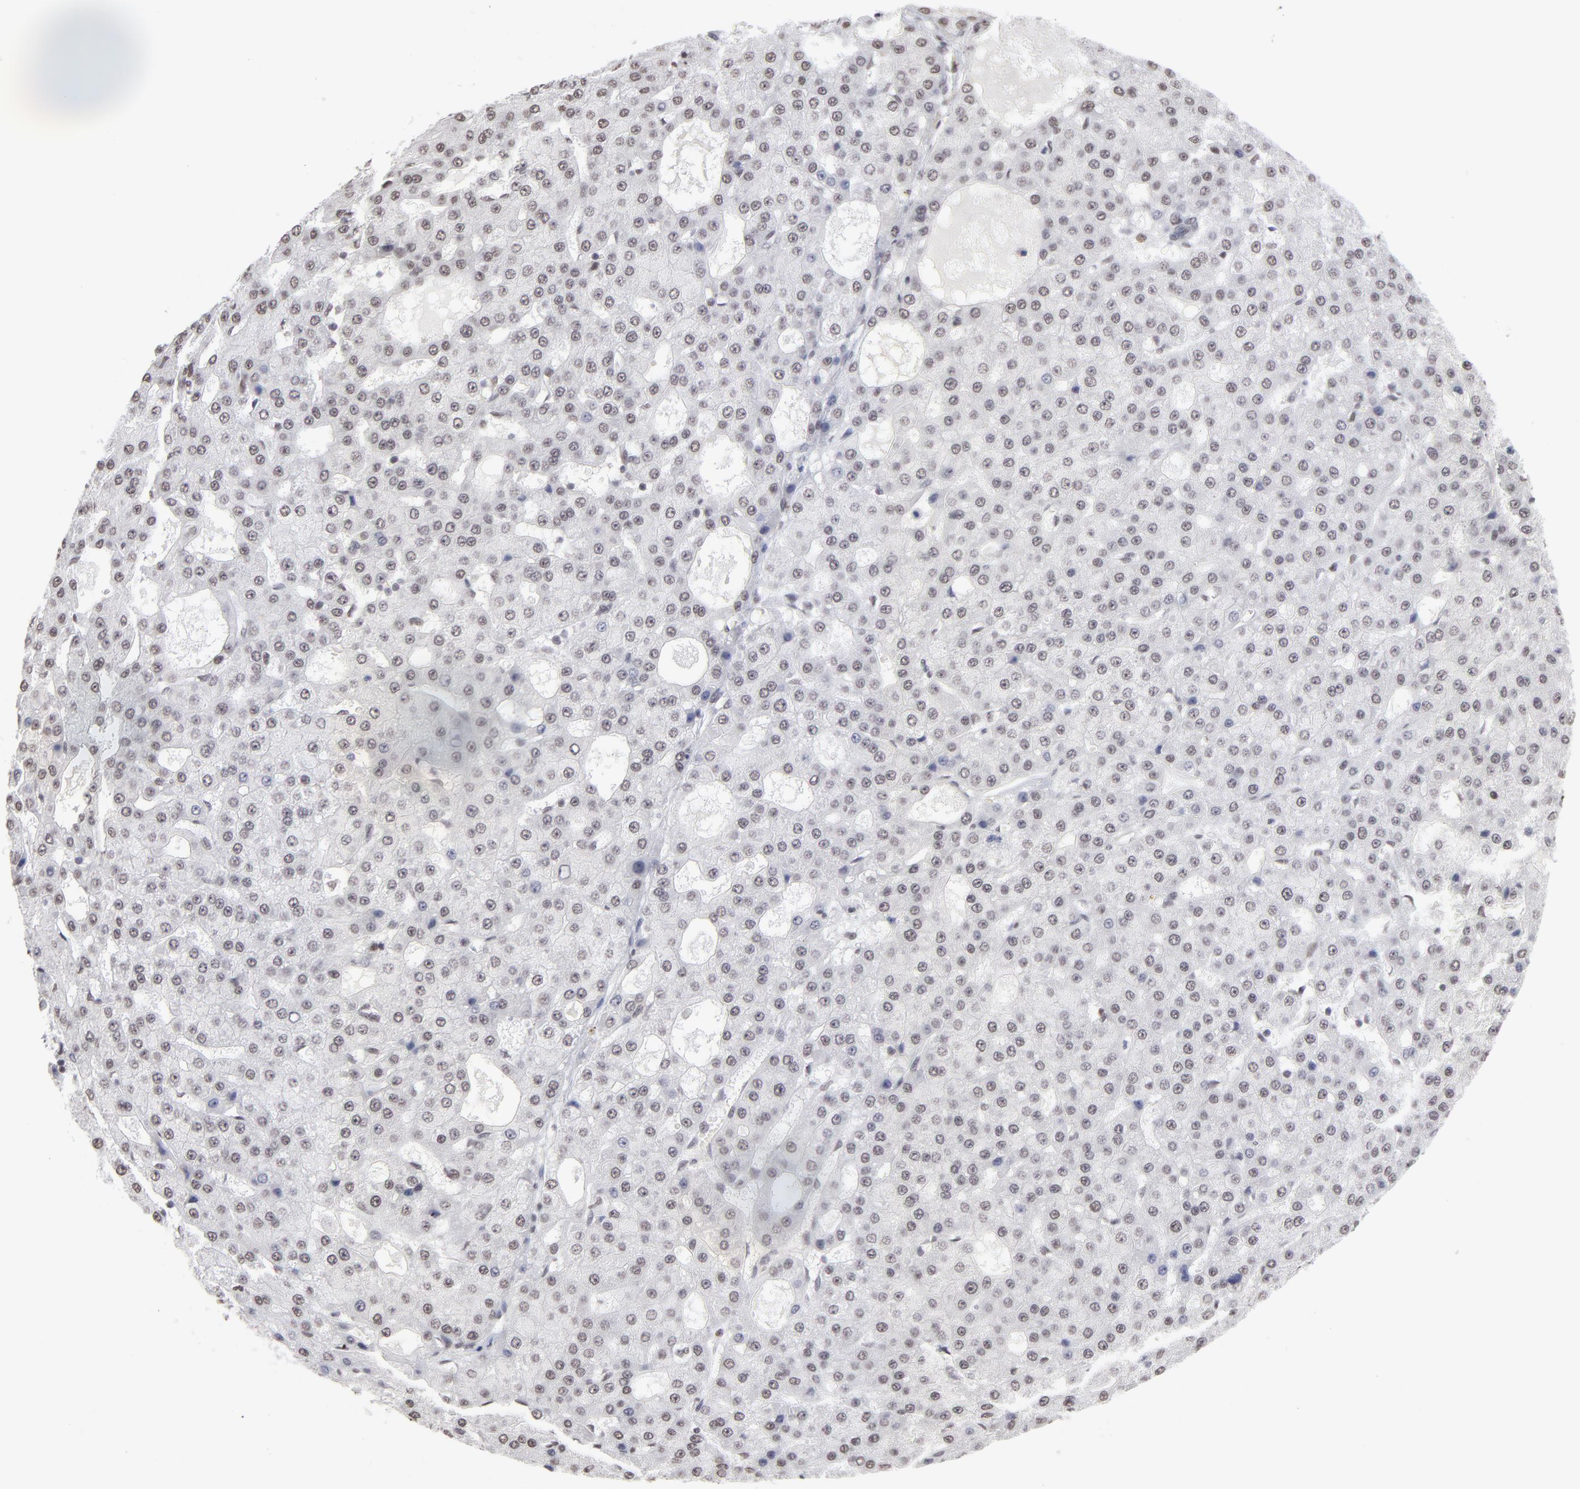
{"staining": {"intensity": "weak", "quantity": "25%-75%", "location": "nuclear"}, "tissue": "liver cancer", "cell_type": "Tumor cells", "image_type": "cancer", "snomed": [{"axis": "morphology", "description": "Carcinoma, Hepatocellular, NOS"}, {"axis": "topography", "description": "Liver"}], "caption": "Immunohistochemical staining of human hepatocellular carcinoma (liver) displays low levels of weak nuclear protein staining in about 25%-75% of tumor cells.", "gene": "ZNF3", "patient": {"sex": "male", "age": 47}}